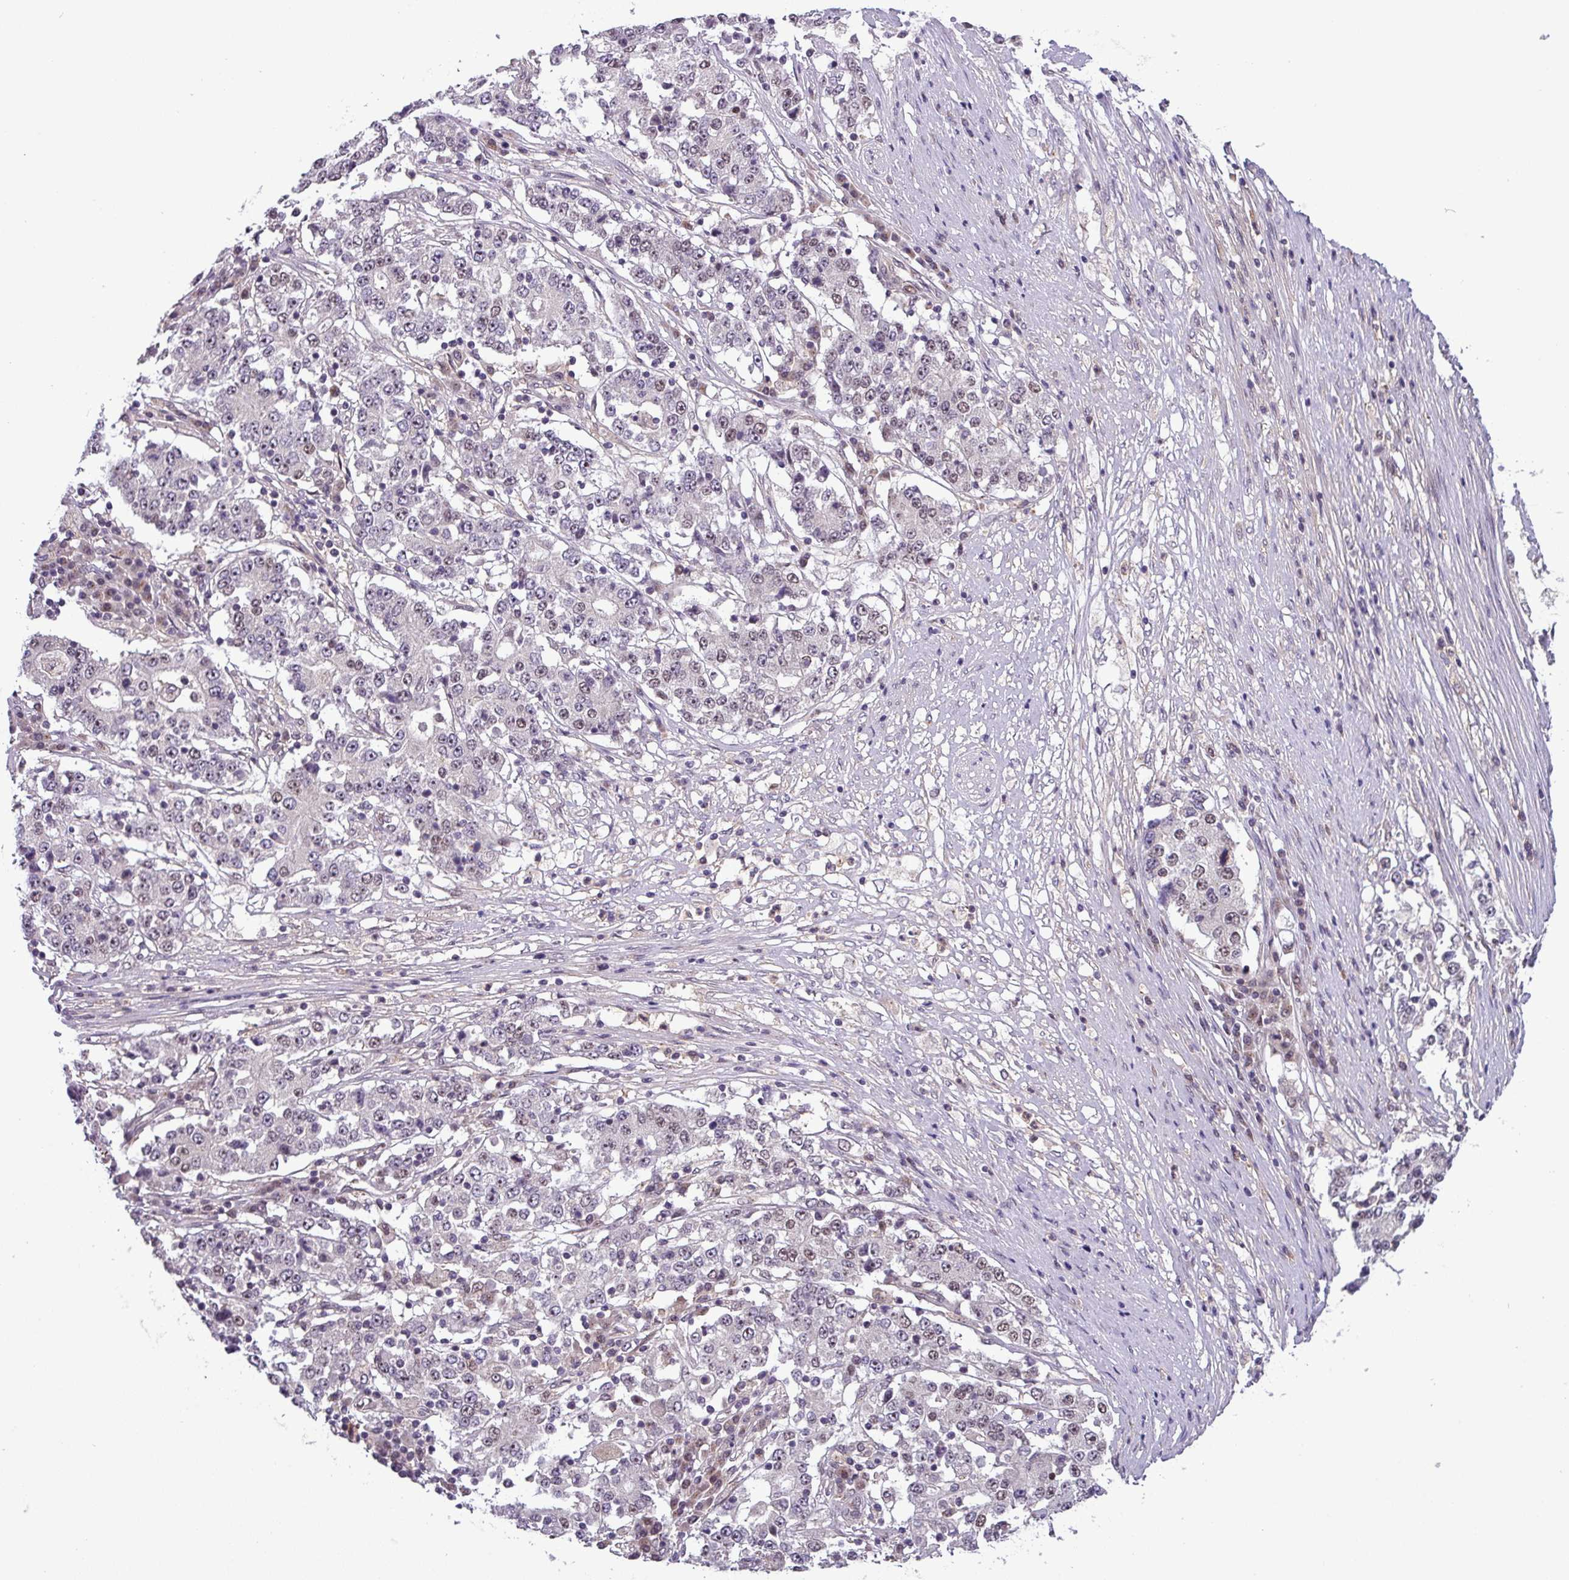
{"staining": {"intensity": "weak", "quantity": "<25%", "location": "nuclear"}, "tissue": "stomach cancer", "cell_type": "Tumor cells", "image_type": "cancer", "snomed": [{"axis": "morphology", "description": "Adenocarcinoma, NOS"}, {"axis": "topography", "description": "Stomach"}], "caption": "Tumor cells show no significant protein staining in stomach cancer (adenocarcinoma).", "gene": "NPFFR1", "patient": {"sex": "male", "age": 59}}